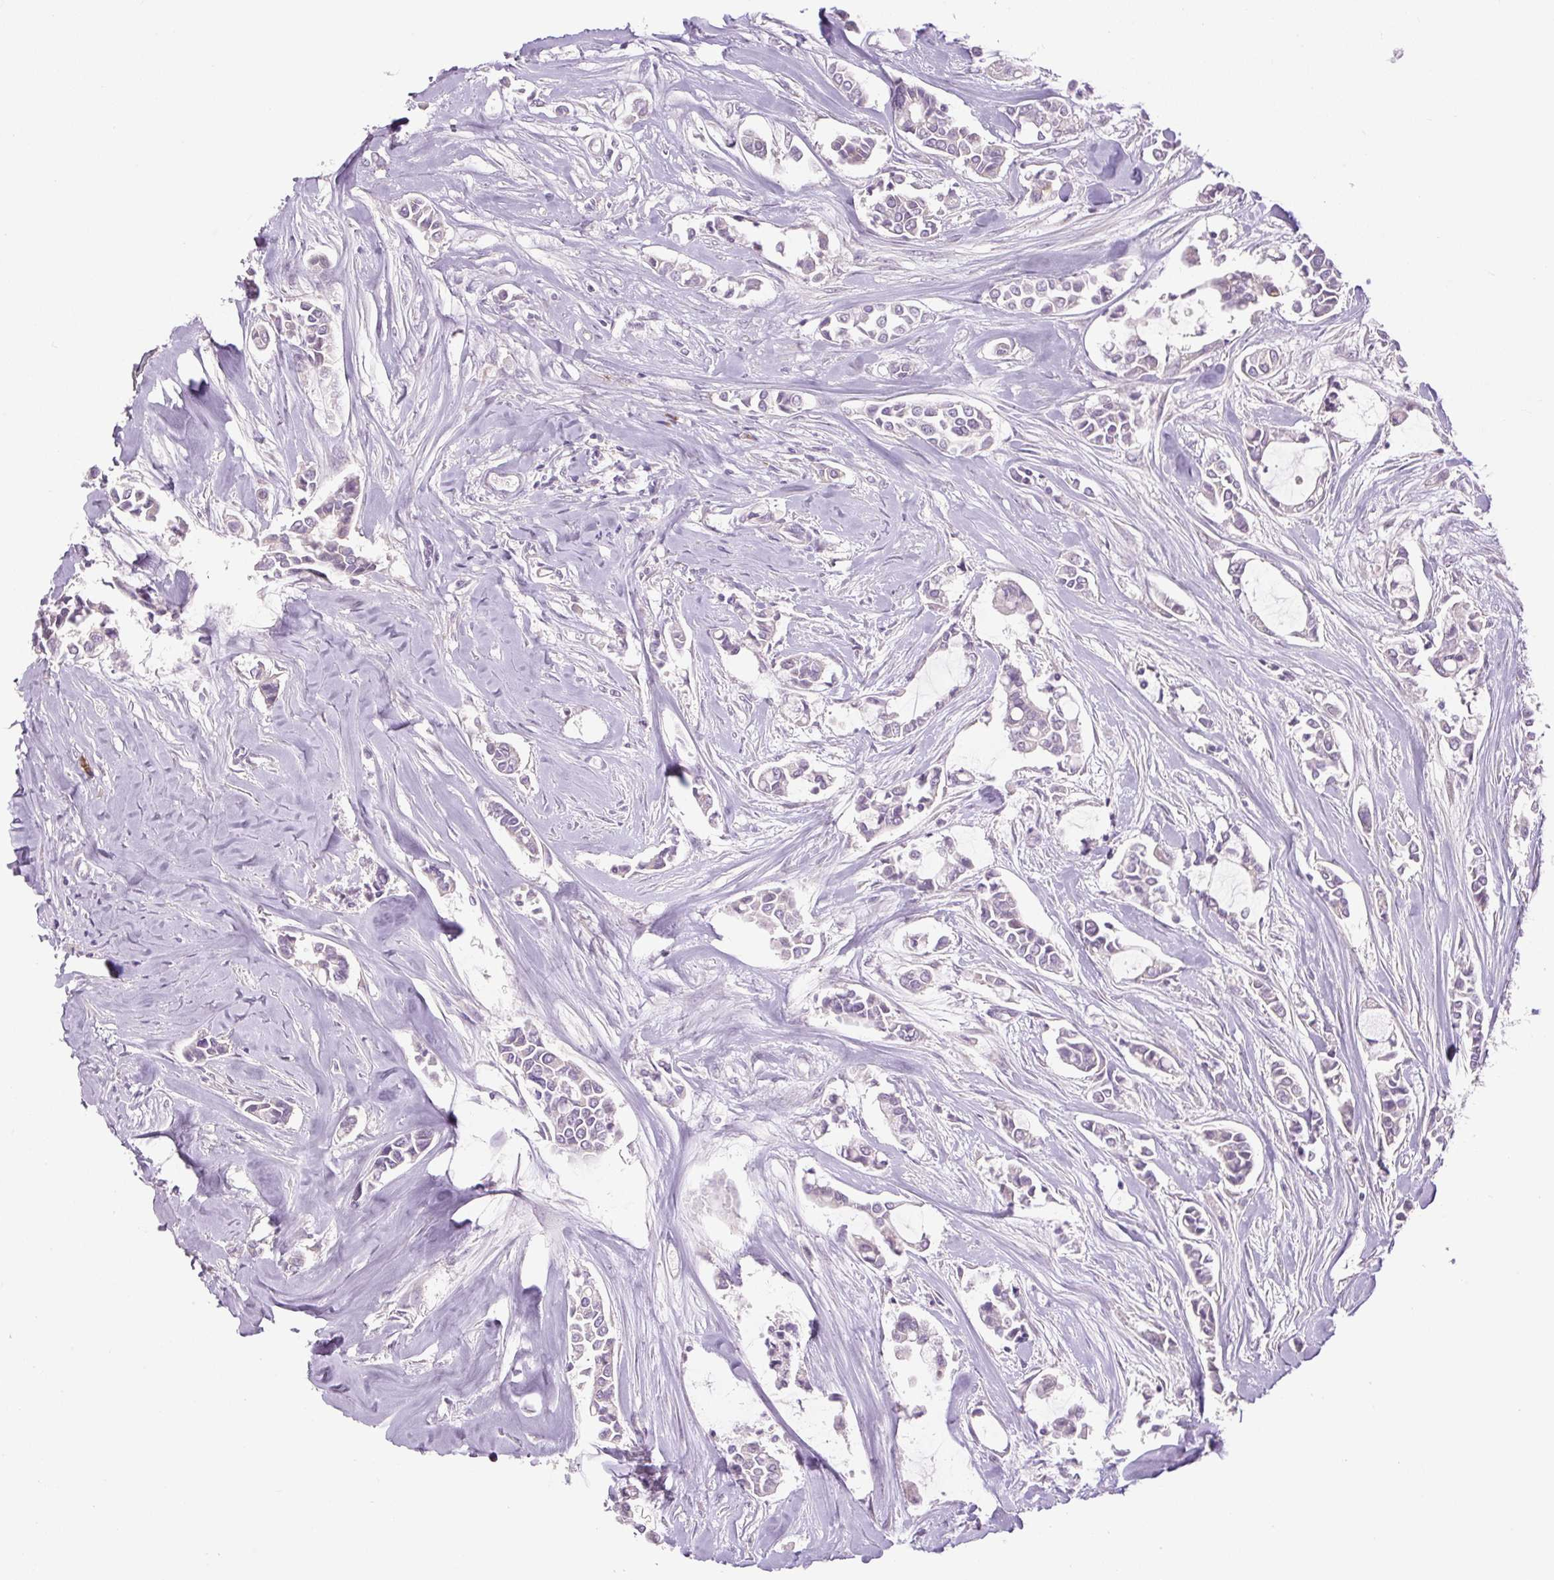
{"staining": {"intensity": "negative", "quantity": "none", "location": "none"}, "tissue": "breast cancer", "cell_type": "Tumor cells", "image_type": "cancer", "snomed": [{"axis": "morphology", "description": "Duct carcinoma"}, {"axis": "topography", "description": "Breast"}], "caption": "An immunohistochemistry (IHC) image of breast intraductal carcinoma is shown. There is no staining in tumor cells of breast intraductal carcinoma. (Immunohistochemistry (ihc), brightfield microscopy, high magnification).", "gene": "TMEM100", "patient": {"sex": "female", "age": 84}}